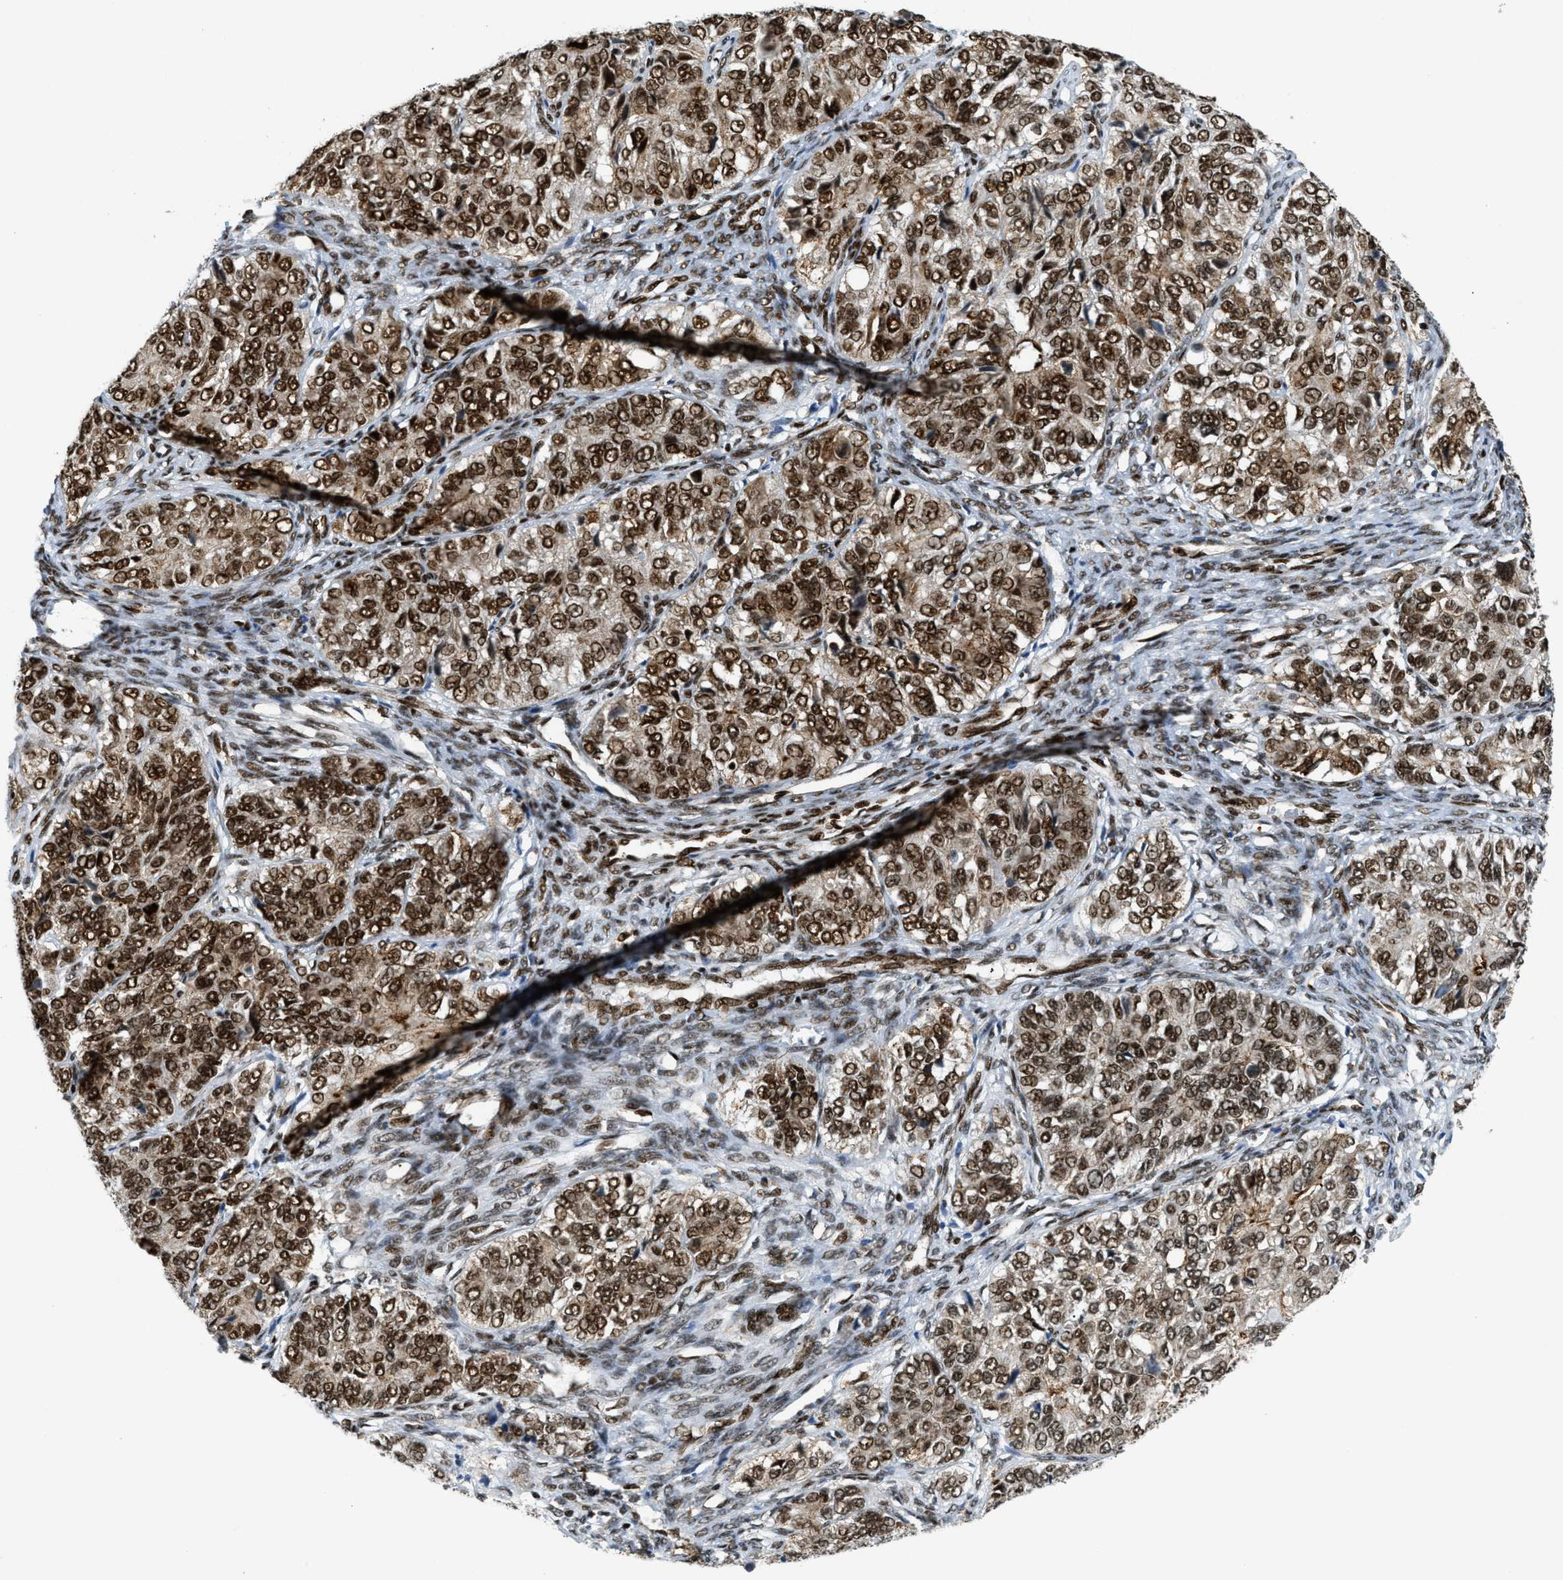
{"staining": {"intensity": "strong", "quantity": ">75%", "location": "cytoplasmic/membranous,nuclear"}, "tissue": "ovarian cancer", "cell_type": "Tumor cells", "image_type": "cancer", "snomed": [{"axis": "morphology", "description": "Carcinoma, endometroid"}, {"axis": "topography", "description": "Ovary"}], "caption": "Immunohistochemistry (IHC) image of human ovarian endometroid carcinoma stained for a protein (brown), which reveals high levels of strong cytoplasmic/membranous and nuclear expression in about >75% of tumor cells.", "gene": "GABPB1", "patient": {"sex": "female", "age": 51}}